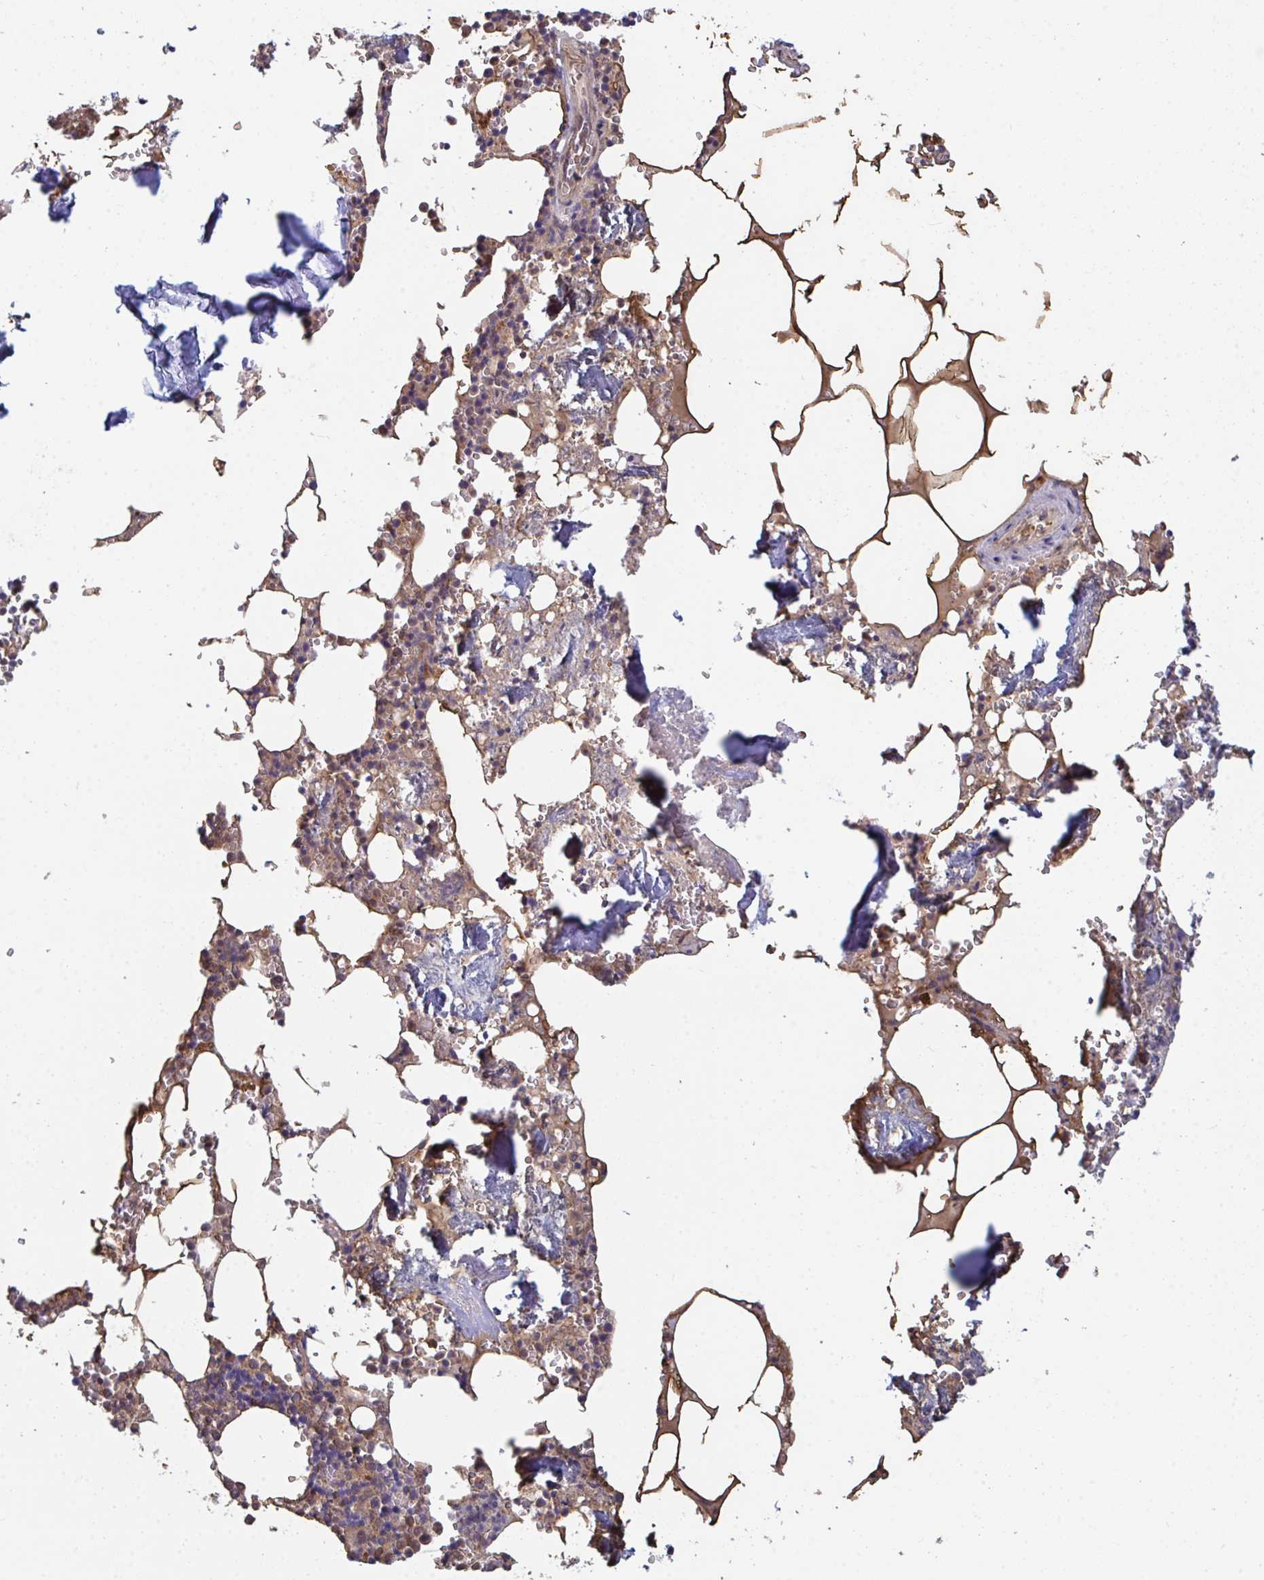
{"staining": {"intensity": "moderate", "quantity": "25%-75%", "location": "cytoplasmic/membranous"}, "tissue": "bone marrow", "cell_type": "Hematopoietic cells", "image_type": "normal", "snomed": [{"axis": "morphology", "description": "Normal tissue, NOS"}, {"axis": "topography", "description": "Bone marrow"}], "caption": "Immunohistochemistry micrograph of normal bone marrow stained for a protein (brown), which exhibits medium levels of moderate cytoplasmic/membranous positivity in about 25%-75% of hematopoietic cells.", "gene": "TTC9C", "patient": {"sex": "male", "age": 54}}